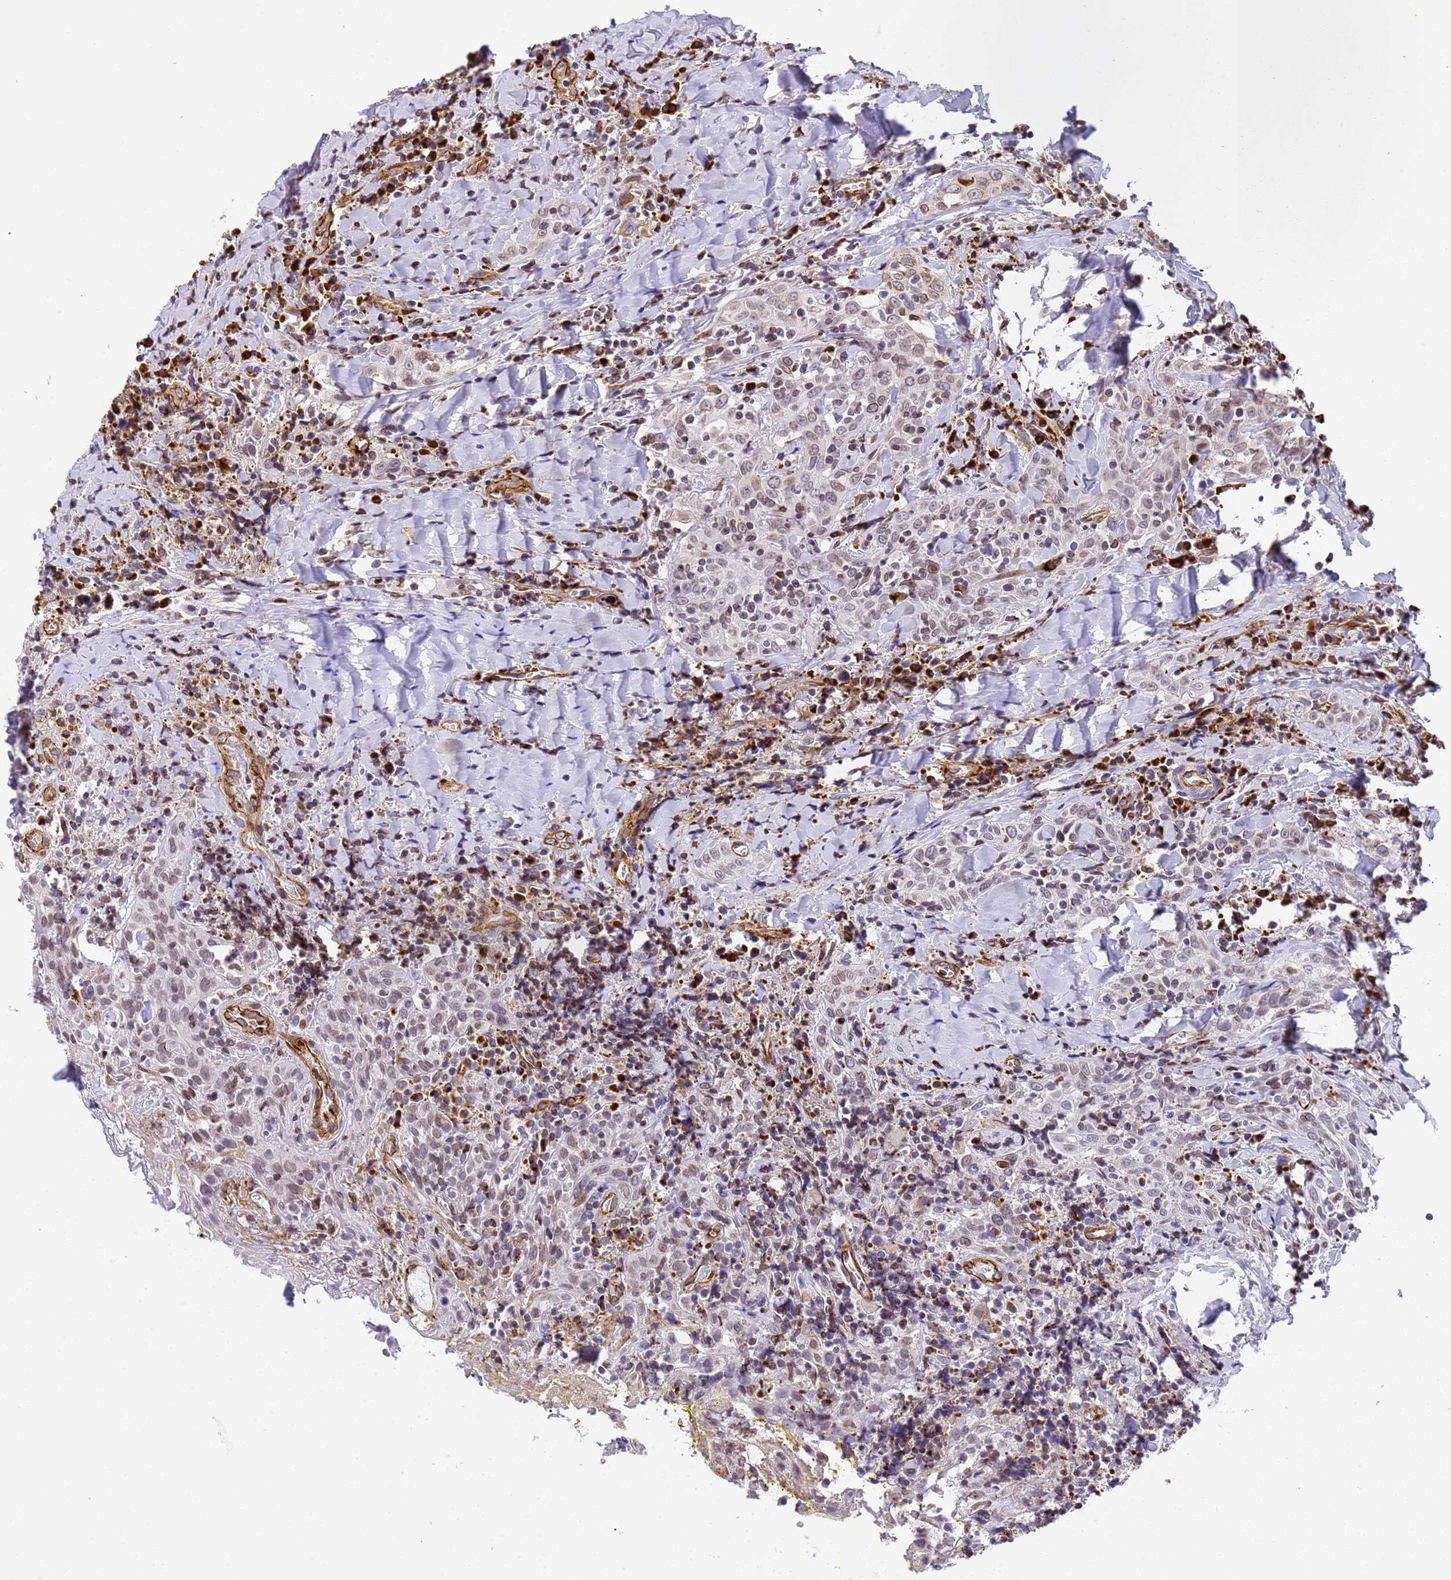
{"staining": {"intensity": "negative", "quantity": "none", "location": "none"}, "tissue": "head and neck cancer", "cell_type": "Tumor cells", "image_type": "cancer", "snomed": [{"axis": "morphology", "description": "Squamous cell carcinoma, NOS"}, {"axis": "topography", "description": "Head-Neck"}], "caption": "This is a micrograph of immunohistochemistry (IHC) staining of head and neck cancer (squamous cell carcinoma), which shows no staining in tumor cells.", "gene": "IGFBP7", "patient": {"sex": "female", "age": 70}}